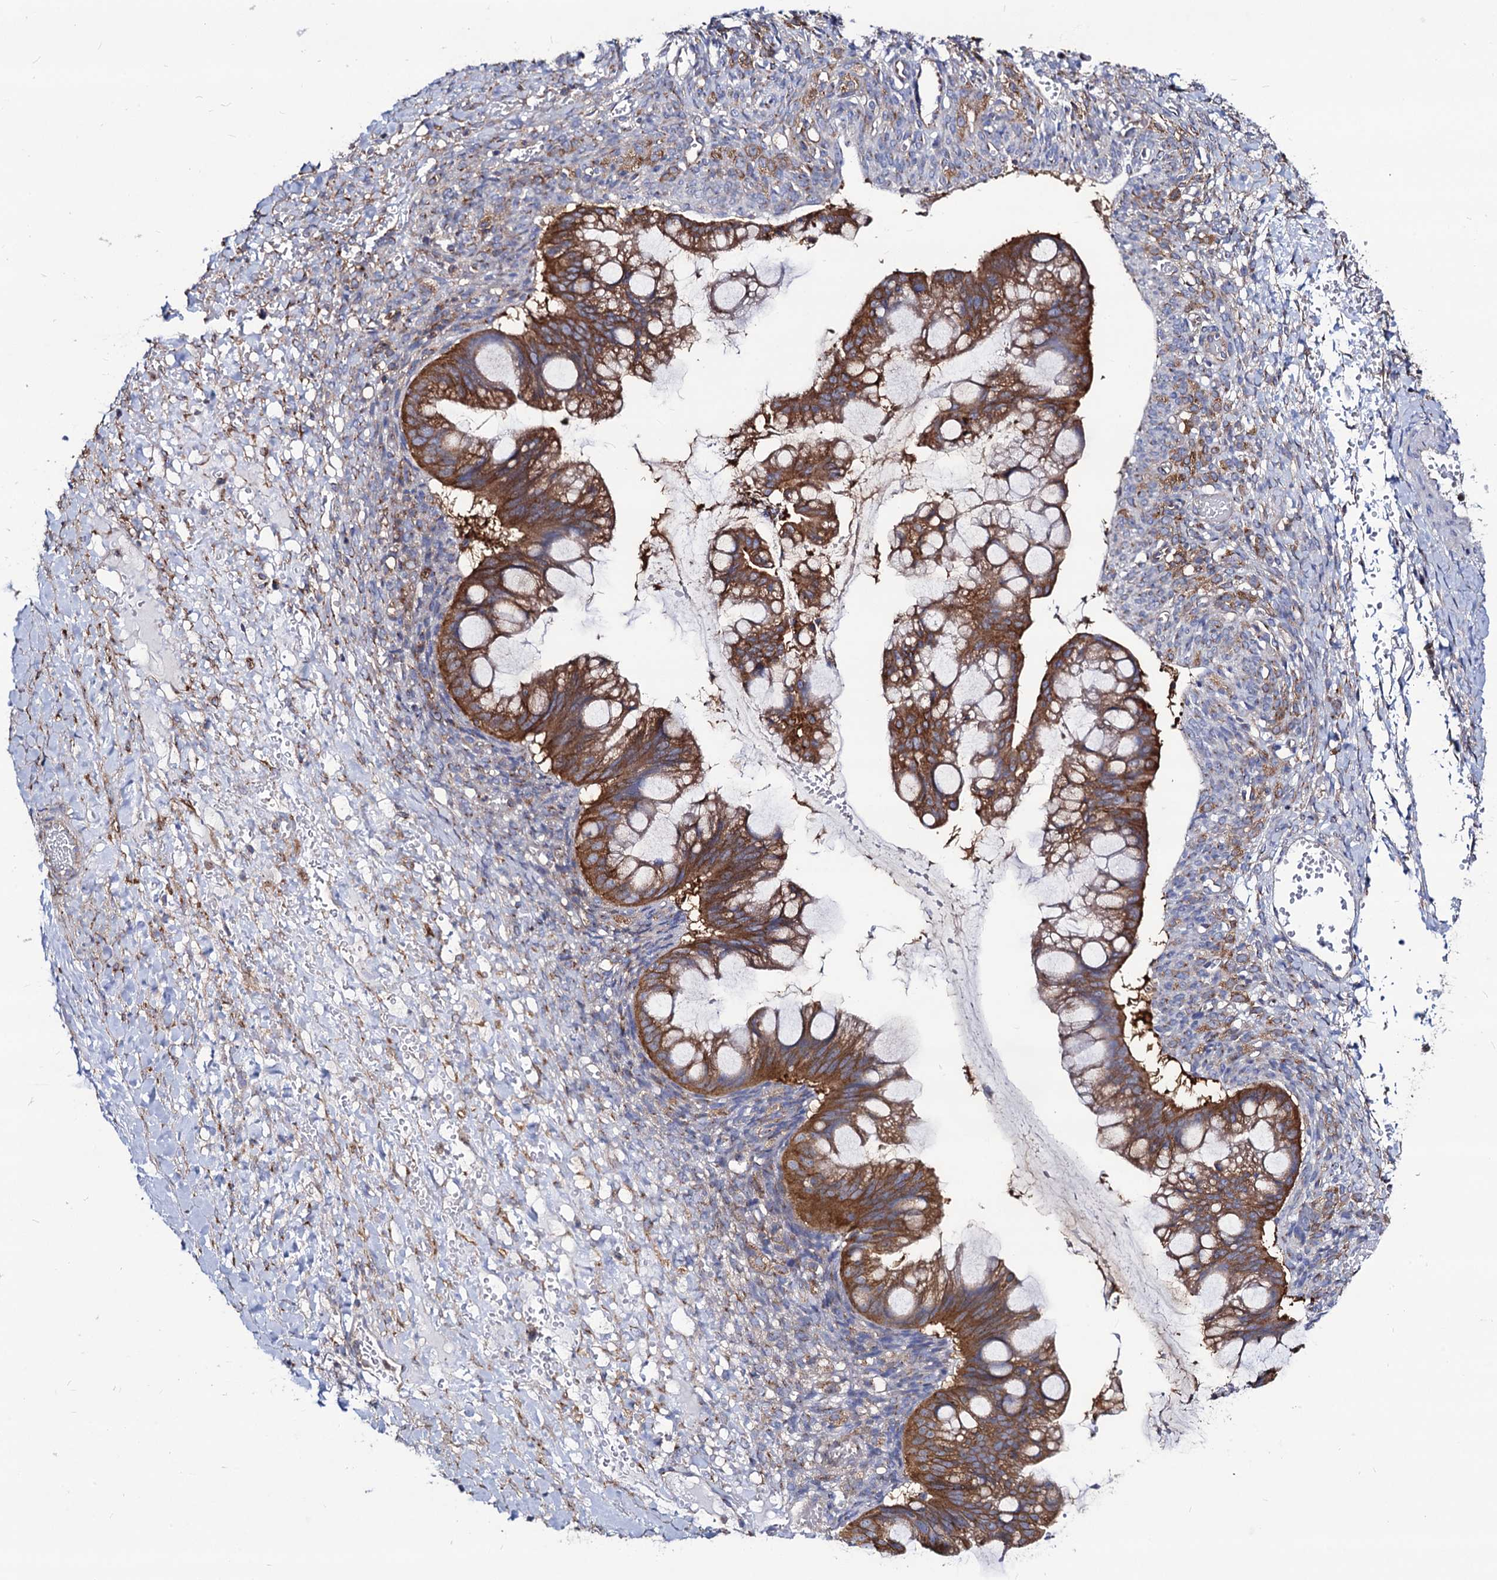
{"staining": {"intensity": "moderate", "quantity": ">75%", "location": "cytoplasmic/membranous"}, "tissue": "ovarian cancer", "cell_type": "Tumor cells", "image_type": "cancer", "snomed": [{"axis": "morphology", "description": "Cystadenocarcinoma, mucinous, NOS"}, {"axis": "topography", "description": "Ovary"}], "caption": "There is medium levels of moderate cytoplasmic/membranous positivity in tumor cells of ovarian cancer, as demonstrated by immunohistochemical staining (brown color).", "gene": "DYDC1", "patient": {"sex": "female", "age": 73}}